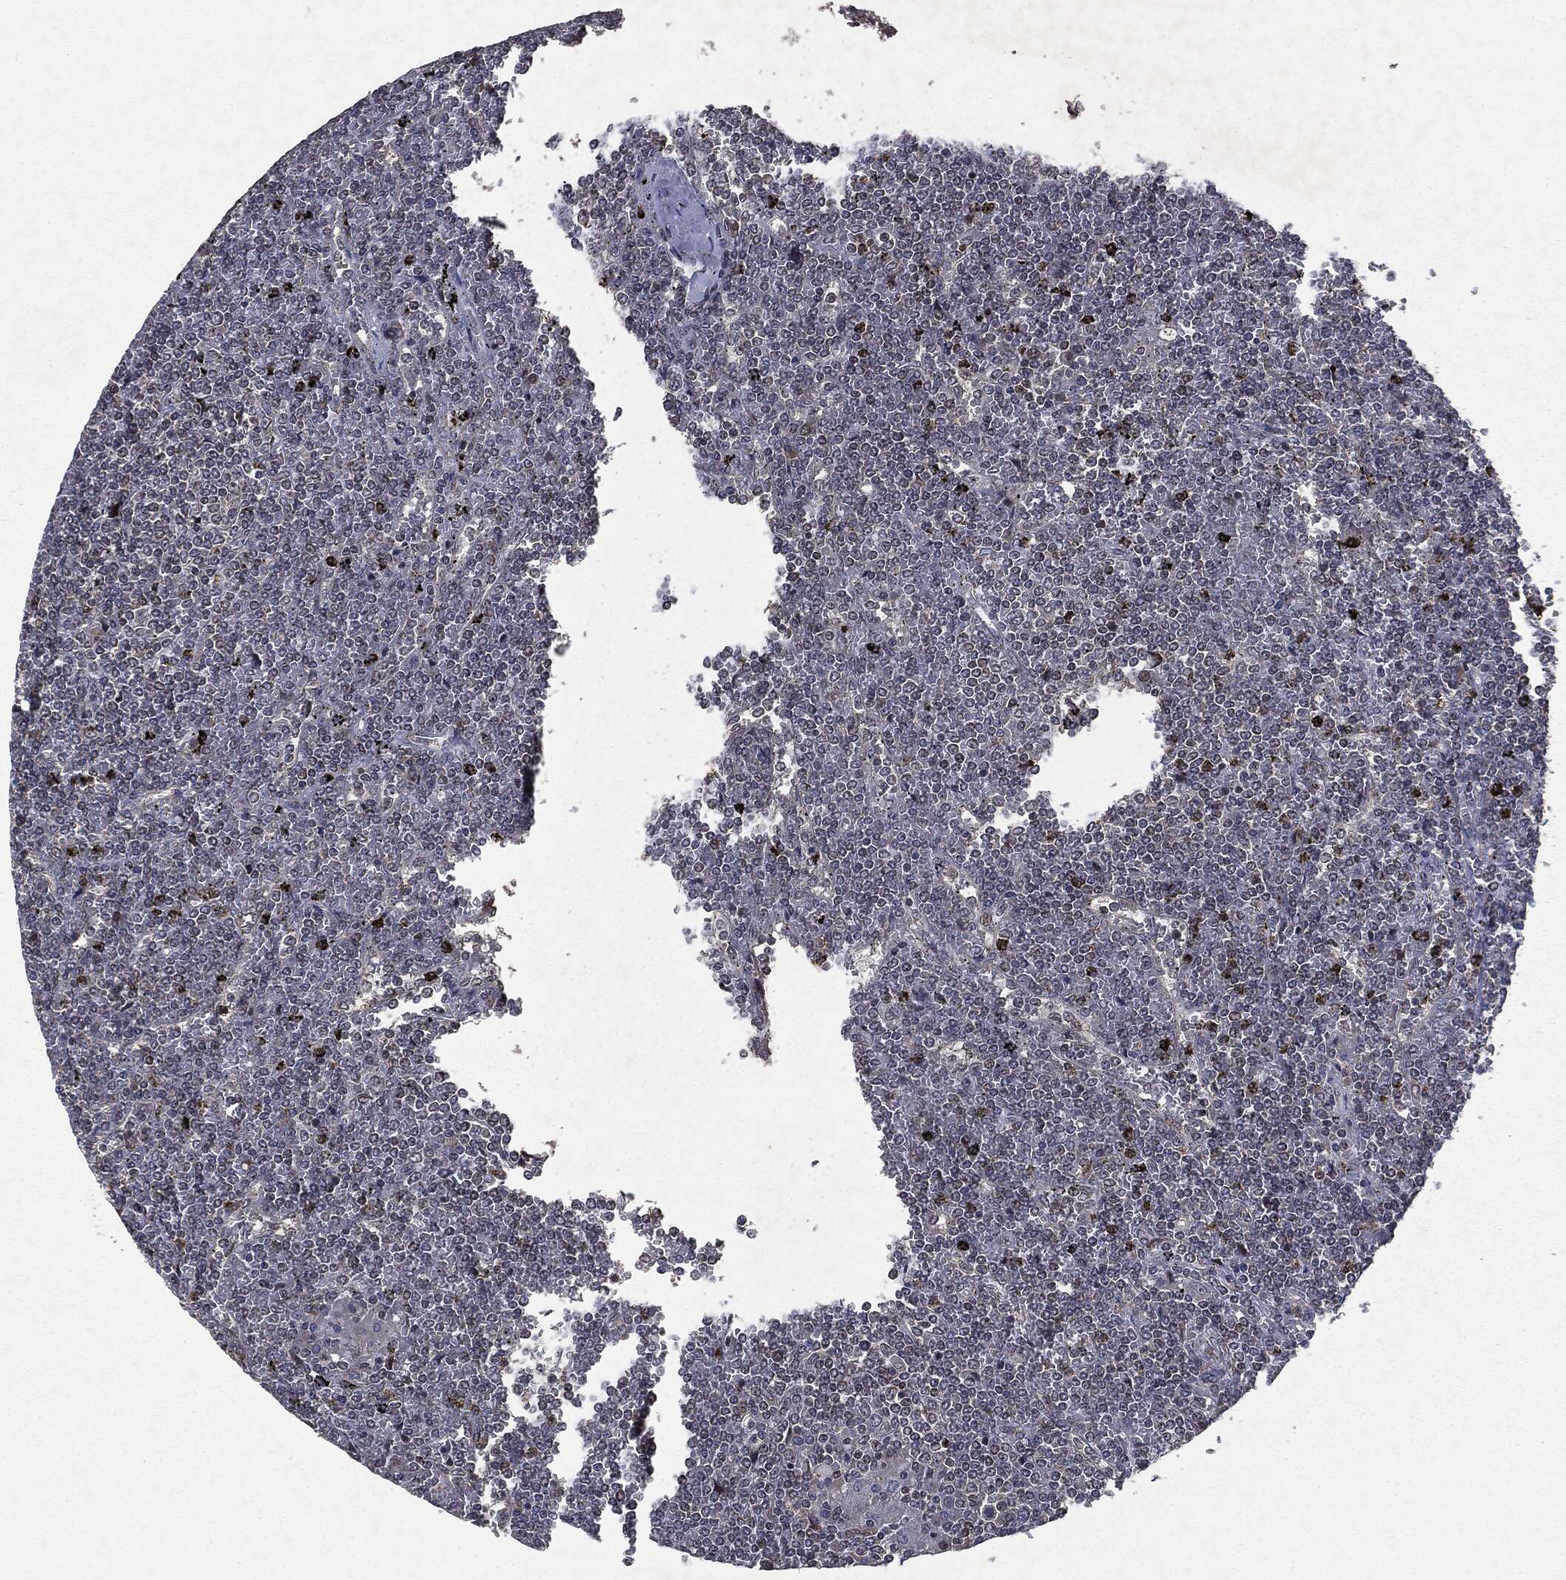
{"staining": {"intensity": "negative", "quantity": "none", "location": "none"}, "tissue": "lymphoma", "cell_type": "Tumor cells", "image_type": "cancer", "snomed": [{"axis": "morphology", "description": "Malignant lymphoma, non-Hodgkin's type, Low grade"}, {"axis": "topography", "description": "Spleen"}], "caption": "Tumor cells show no significant protein positivity in lymphoma. (DAB immunohistochemistry visualized using brightfield microscopy, high magnification).", "gene": "PLPPR2", "patient": {"sex": "female", "age": 19}}